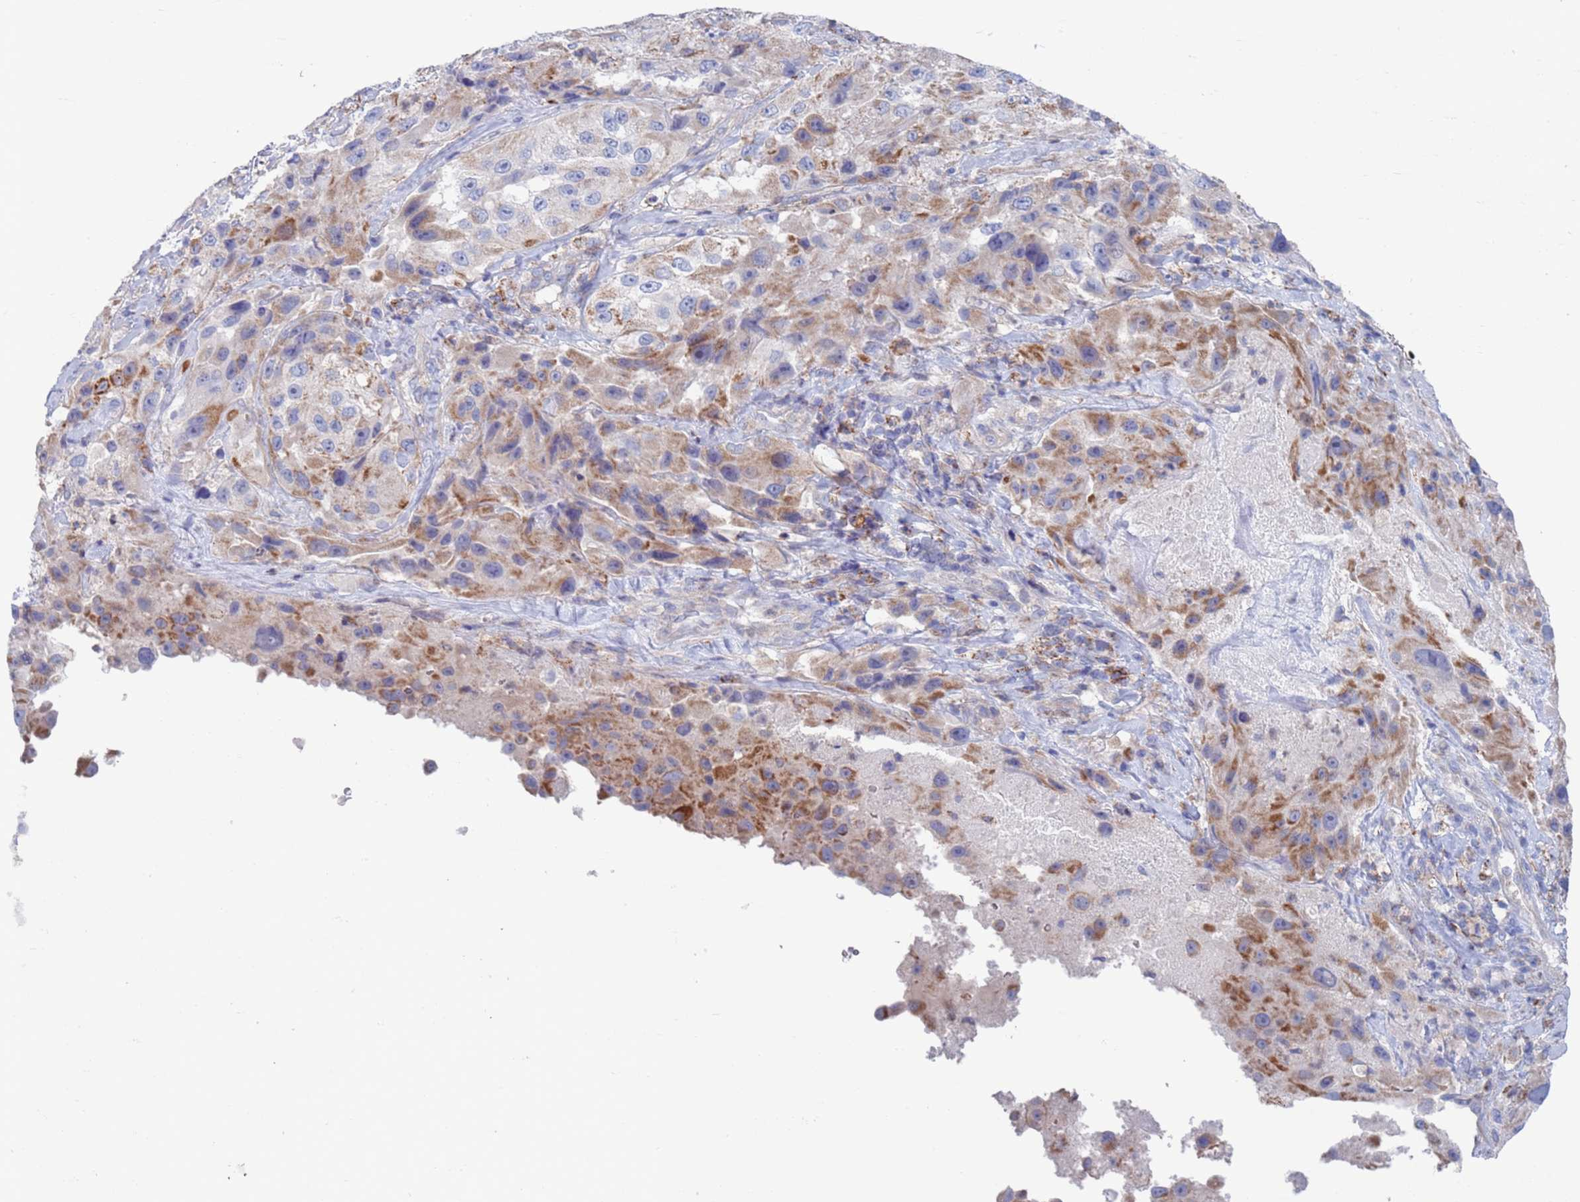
{"staining": {"intensity": "moderate", "quantity": ">75%", "location": "cytoplasmic/membranous"}, "tissue": "melanoma", "cell_type": "Tumor cells", "image_type": "cancer", "snomed": [{"axis": "morphology", "description": "Malignant melanoma, Metastatic site"}, {"axis": "topography", "description": "Lymph node"}], "caption": "Human melanoma stained with a brown dye exhibits moderate cytoplasmic/membranous positive staining in approximately >75% of tumor cells.", "gene": "CHCHD6", "patient": {"sex": "male", "age": 62}}